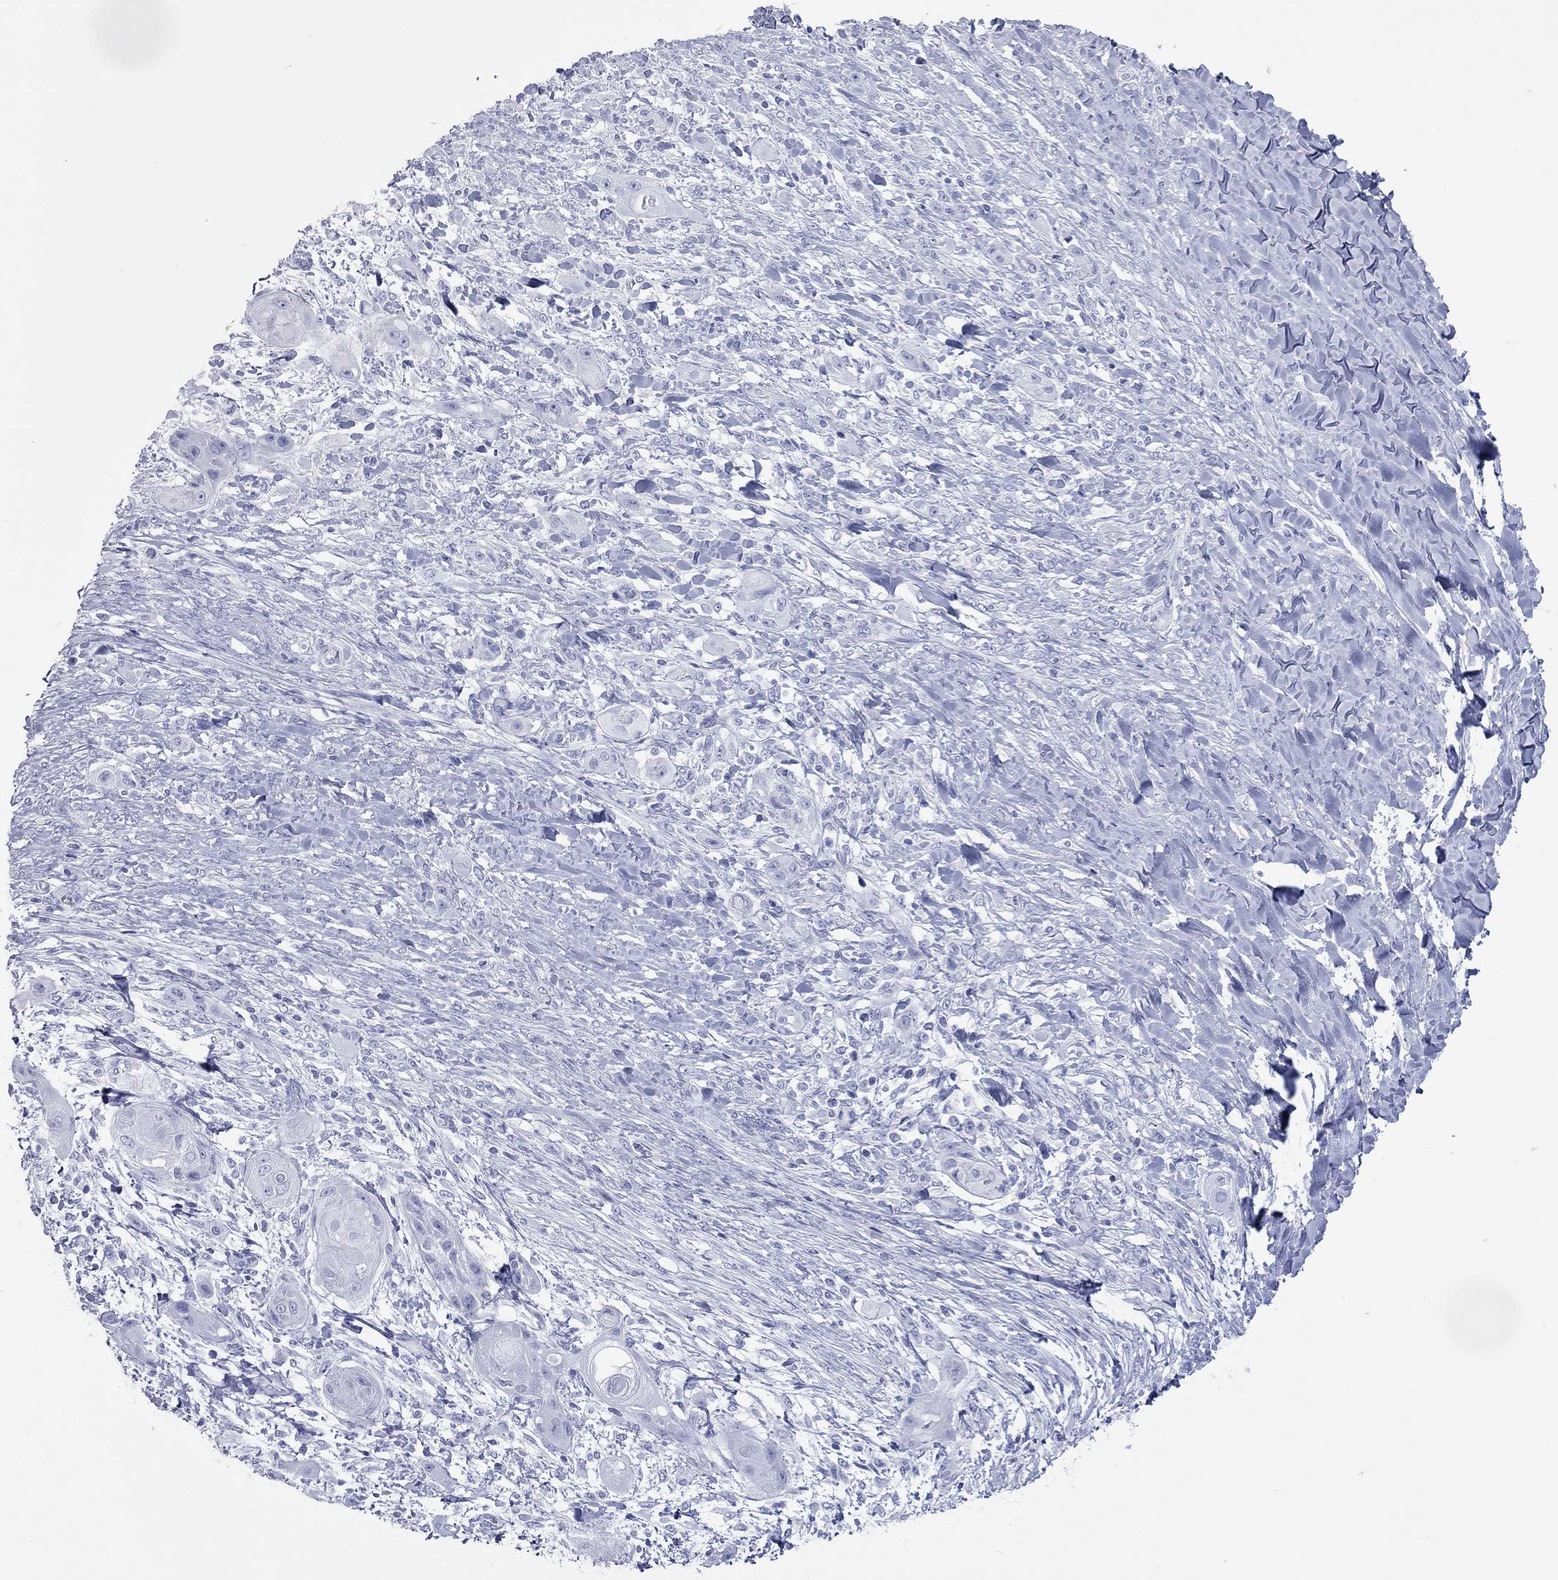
{"staining": {"intensity": "negative", "quantity": "none", "location": "none"}, "tissue": "skin cancer", "cell_type": "Tumor cells", "image_type": "cancer", "snomed": [{"axis": "morphology", "description": "Squamous cell carcinoma, NOS"}, {"axis": "topography", "description": "Skin"}], "caption": "DAB (3,3'-diaminobenzidine) immunohistochemical staining of squamous cell carcinoma (skin) demonstrates no significant staining in tumor cells.", "gene": "VSIG10", "patient": {"sex": "male", "age": 62}}